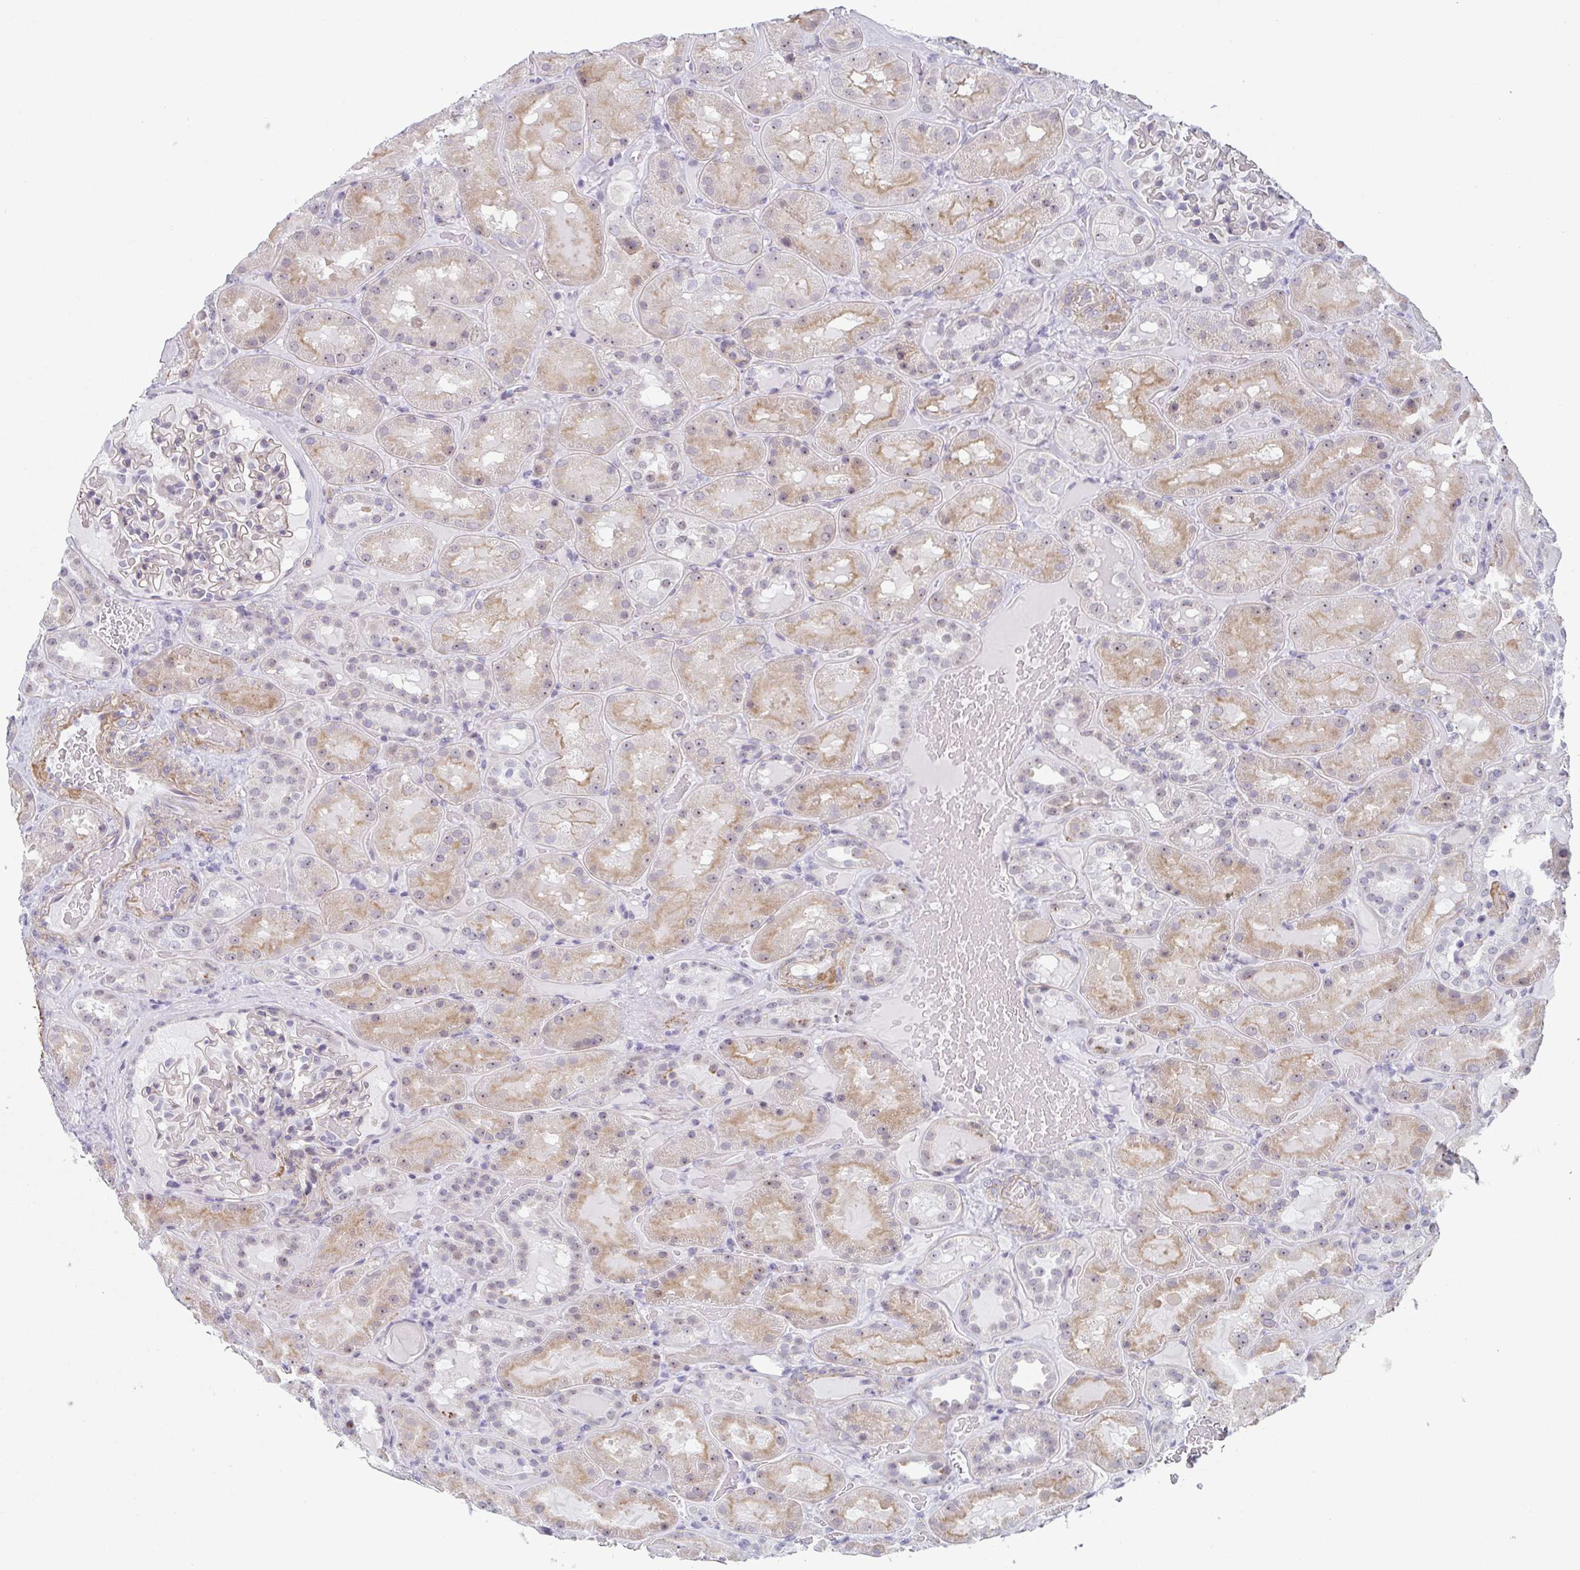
{"staining": {"intensity": "negative", "quantity": "none", "location": "none"}, "tissue": "kidney", "cell_type": "Cells in glomeruli", "image_type": "normal", "snomed": [{"axis": "morphology", "description": "Normal tissue, NOS"}, {"axis": "topography", "description": "Kidney"}], "caption": "High magnification brightfield microscopy of benign kidney stained with DAB (brown) and counterstained with hematoxylin (blue): cells in glomeruli show no significant staining.", "gene": "EXOSC7", "patient": {"sex": "male", "age": 73}}